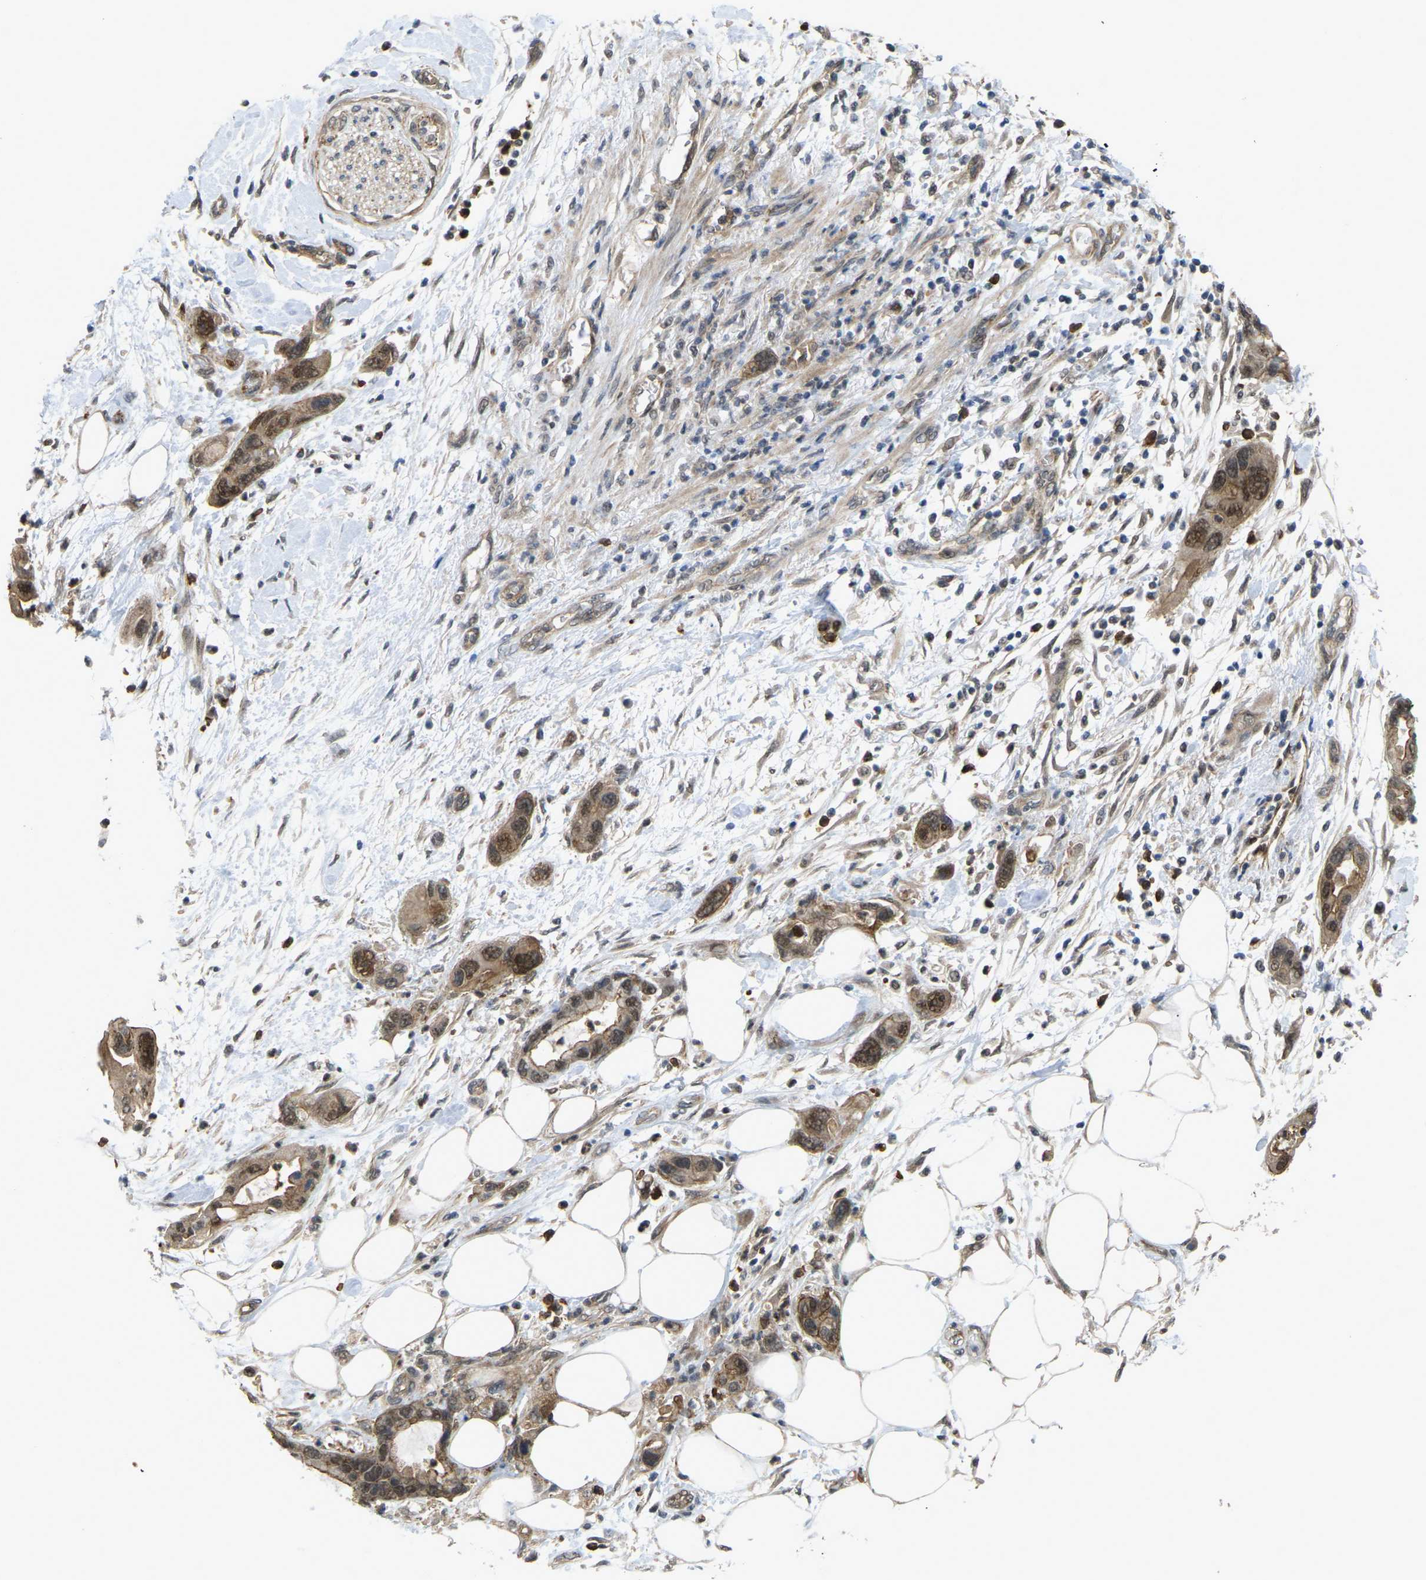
{"staining": {"intensity": "moderate", "quantity": ">75%", "location": "cytoplasmic/membranous,nuclear"}, "tissue": "pancreatic cancer", "cell_type": "Tumor cells", "image_type": "cancer", "snomed": [{"axis": "morphology", "description": "Normal tissue, NOS"}, {"axis": "morphology", "description": "Adenocarcinoma, NOS"}, {"axis": "topography", "description": "Pancreas"}], "caption": "The photomicrograph shows a brown stain indicating the presence of a protein in the cytoplasmic/membranous and nuclear of tumor cells in adenocarcinoma (pancreatic).", "gene": "SERPINB5", "patient": {"sex": "female", "age": 71}}